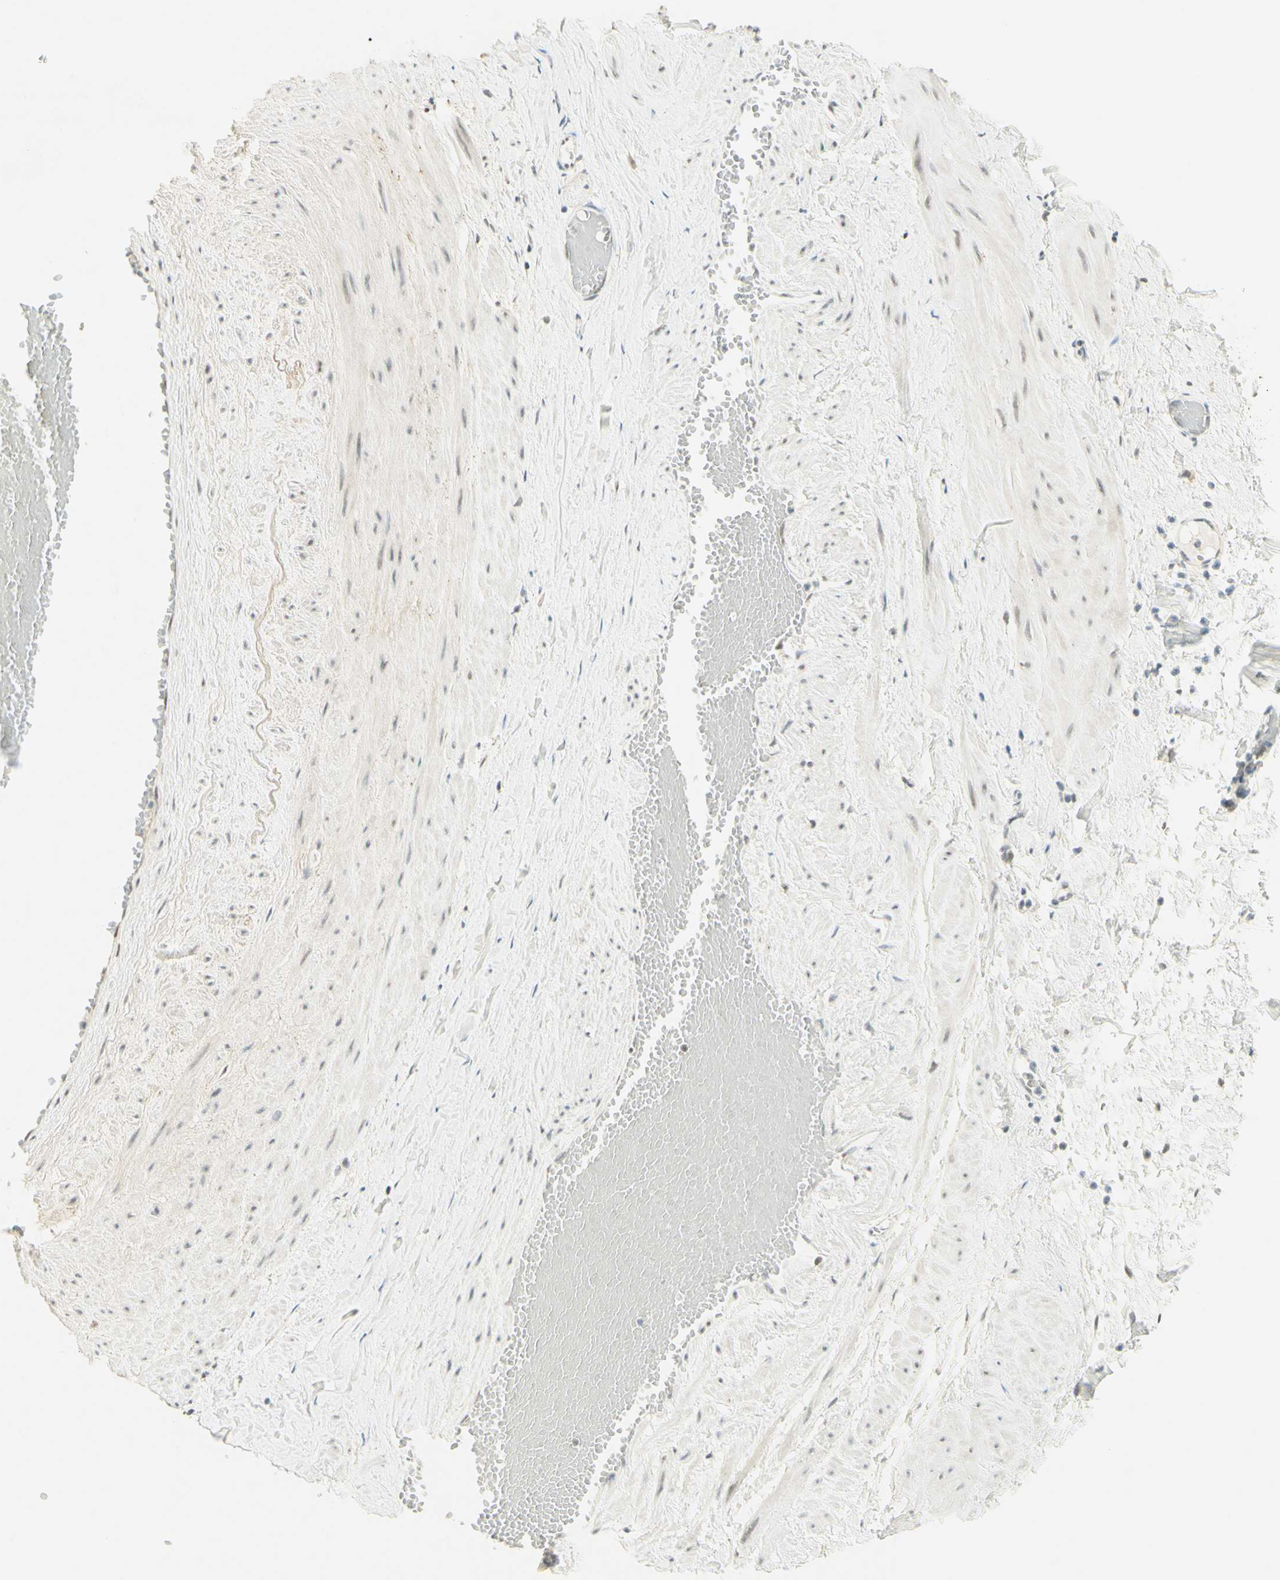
{"staining": {"intensity": "negative", "quantity": "none", "location": "none"}, "tissue": "adipose tissue", "cell_type": "Adipocytes", "image_type": "normal", "snomed": [{"axis": "morphology", "description": "Normal tissue, NOS"}, {"axis": "topography", "description": "Soft tissue"}, {"axis": "topography", "description": "Vascular tissue"}], "caption": "Immunohistochemistry photomicrograph of normal human adipose tissue stained for a protein (brown), which demonstrates no expression in adipocytes. (DAB immunohistochemistry (IHC) with hematoxylin counter stain).", "gene": "PMS2", "patient": {"sex": "female", "age": 35}}